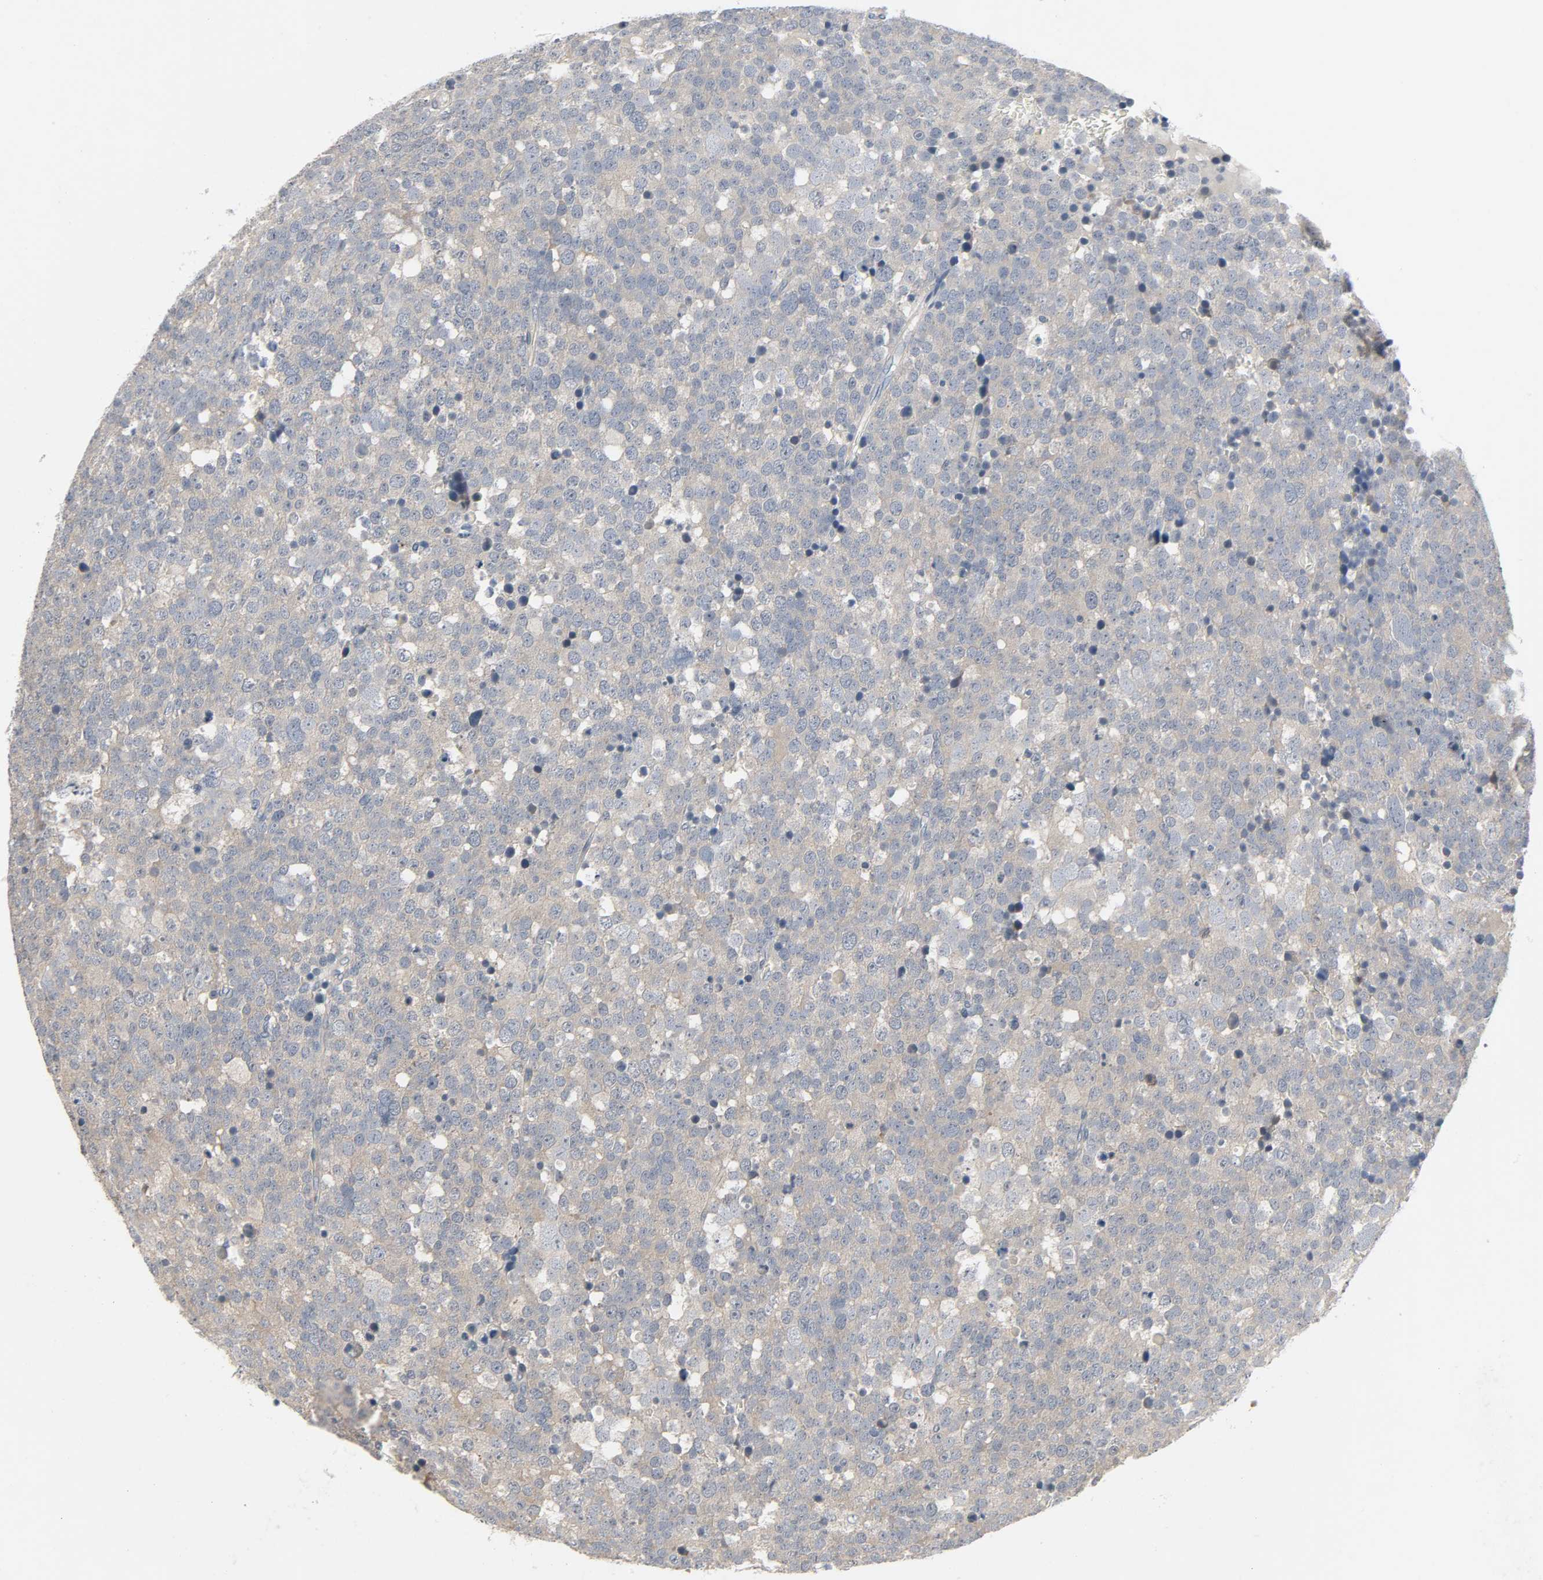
{"staining": {"intensity": "weak", "quantity": "<25%", "location": "cytoplasmic/membranous"}, "tissue": "testis cancer", "cell_type": "Tumor cells", "image_type": "cancer", "snomed": [{"axis": "morphology", "description": "Seminoma, NOS"}, {"axis": "topography", "description": "Testis"}], "caption": "The micrograph reveals no staining of tumor cells in testis cancer.", "gene": "CD4", "patient": {"sex": "male", "age": 71}}